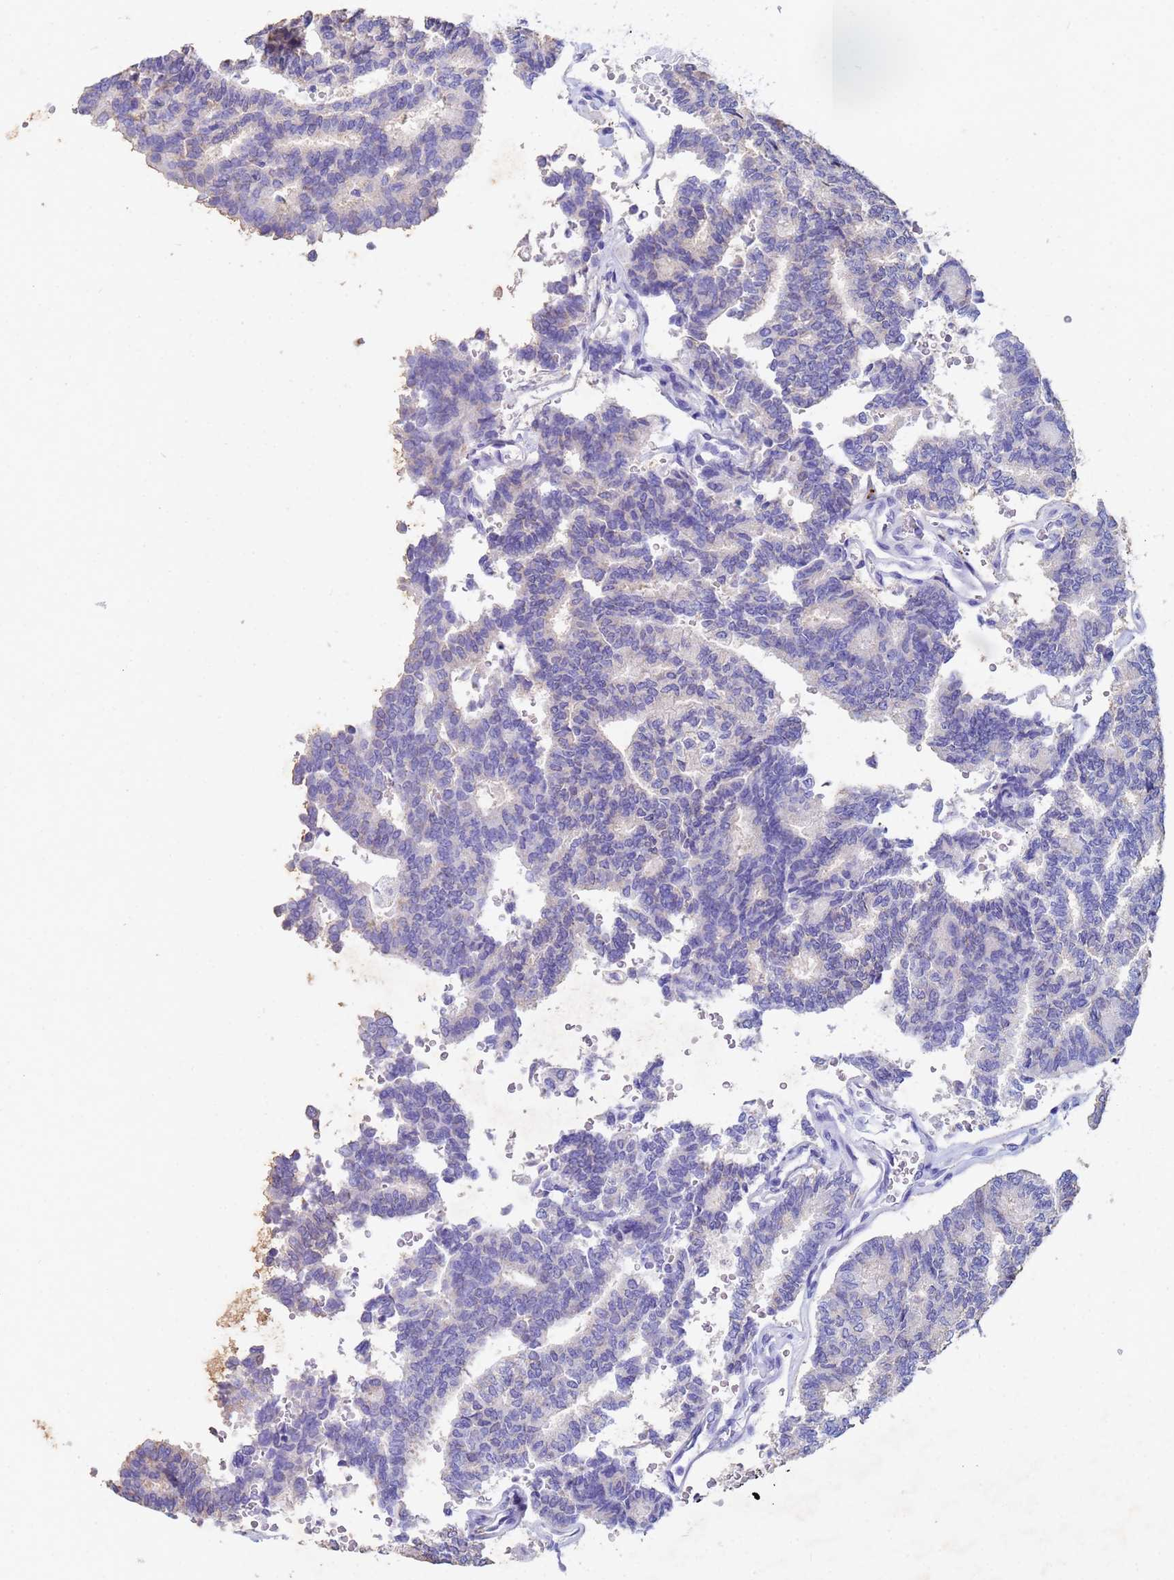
{"staining": {"intensity": "negative", "quantity": "none", "location": "none"}, "tissue": "thyroid cancer", "cell_type": "Tumor cells", "image_type": "cancer", "snomed": [{"axis": "morphology", "description": "Papillary adenocarcinoma, NOS"}, {"axis": "topography", "description": "Thyroid gland"}], "caption": "Human papillary adenocarcinoma (thyroid) stained for a protein using immunohistochemistry (IHC) shows no staining in tumor cells.", "gene": "CSTB", "patient": {"sex": "female", "age": 35}}